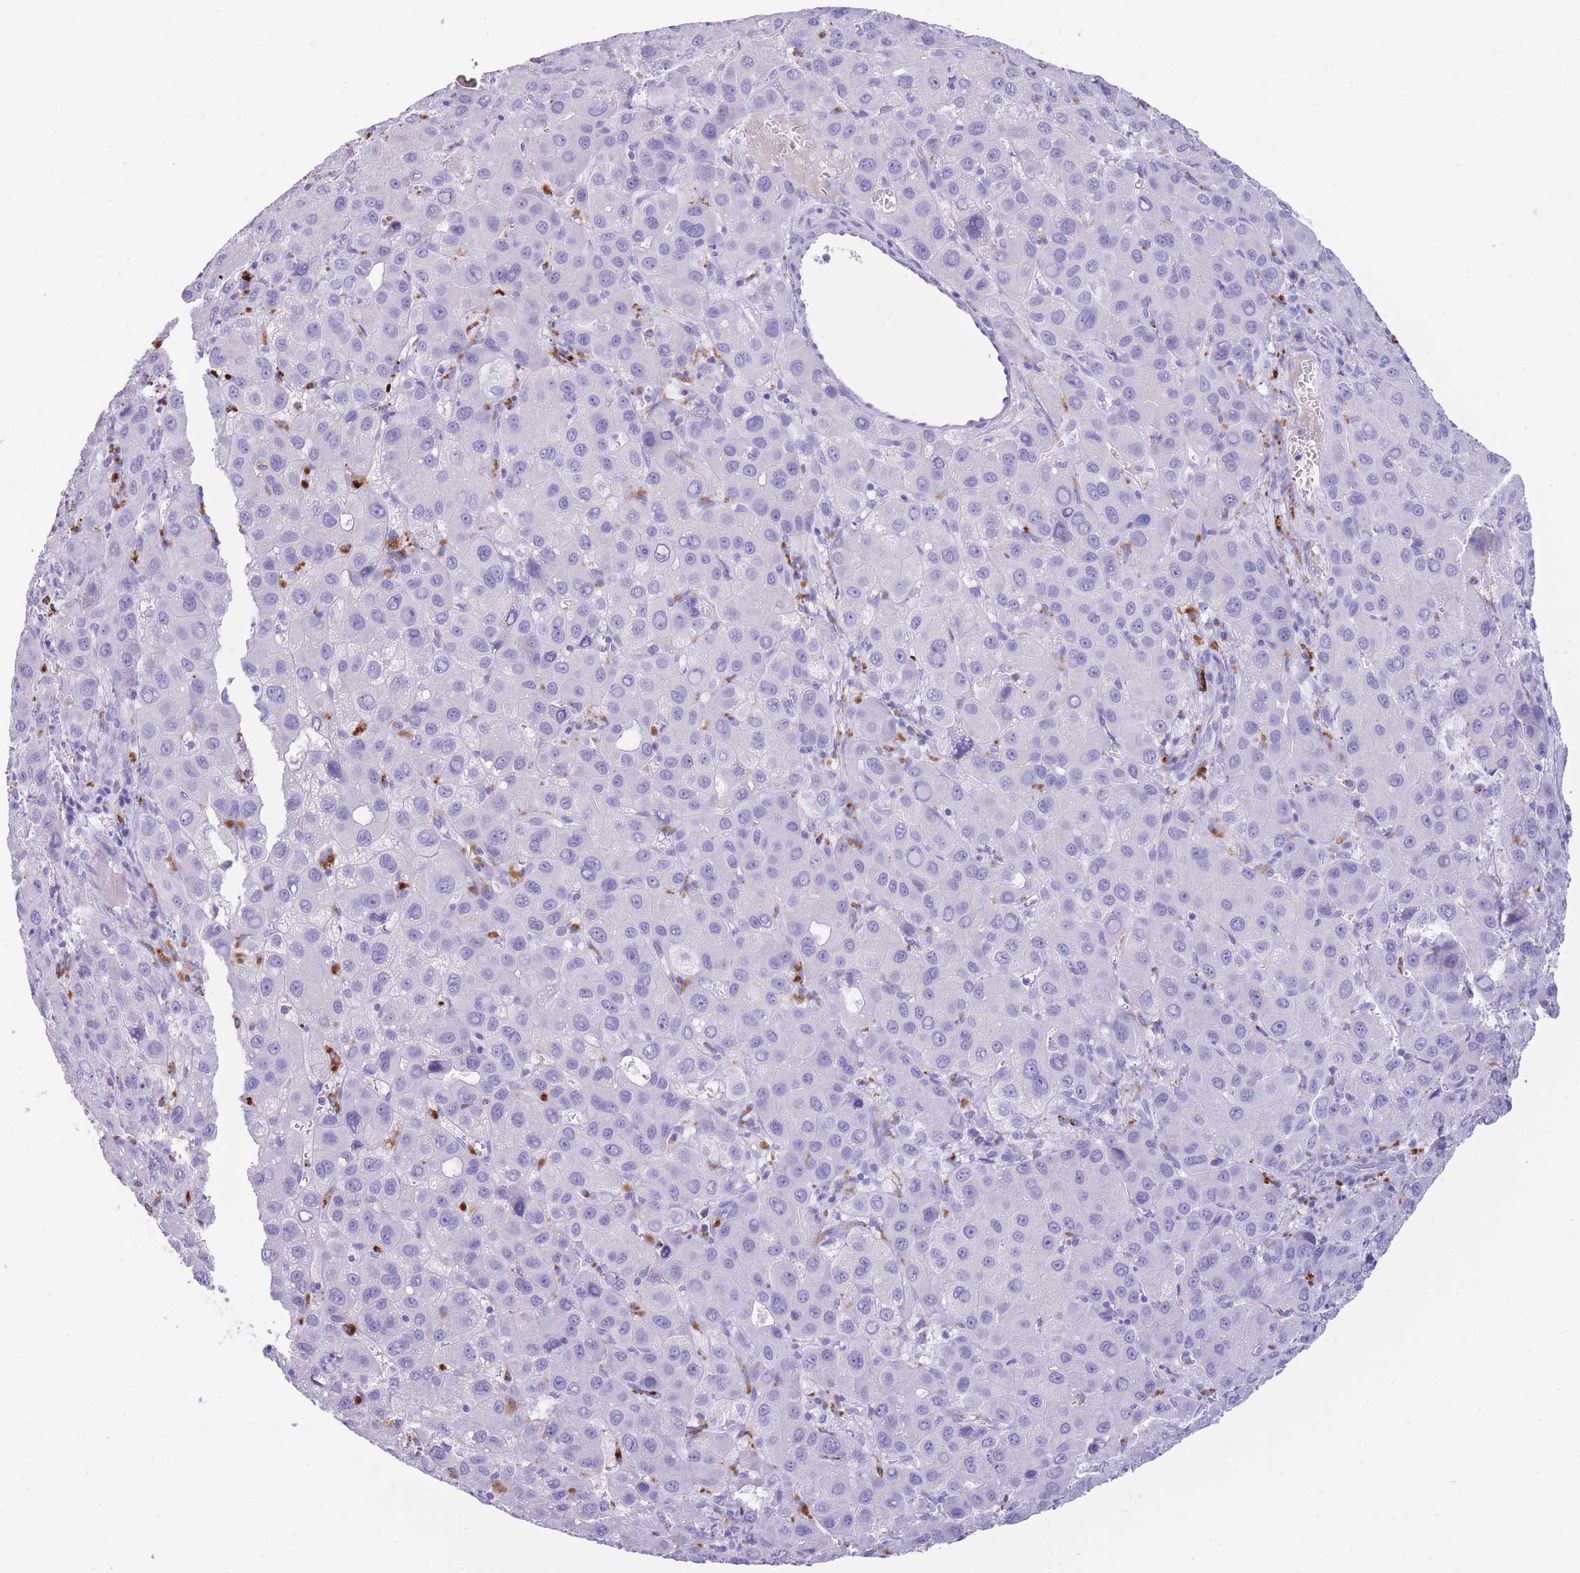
{"staining": {"intensity": "negative", "quantity": "none", "location": "none"}, "tissue": "liver cancer", "cell_type": "Tumor cells", "image_type": "cancer", "snomed": [{"axis": "morphology", "description": "Carcinoma, Hepatocellular, NOS"}, {"axis": "topography", "description": "Liver"}], "caption": "Hepatocellular carcinoma (liver) was stained to show a protein in brown. There is no significant staining in tumor cells.", "gene": "PLBD1", "patient": {"sex": "male", "age": 55}}